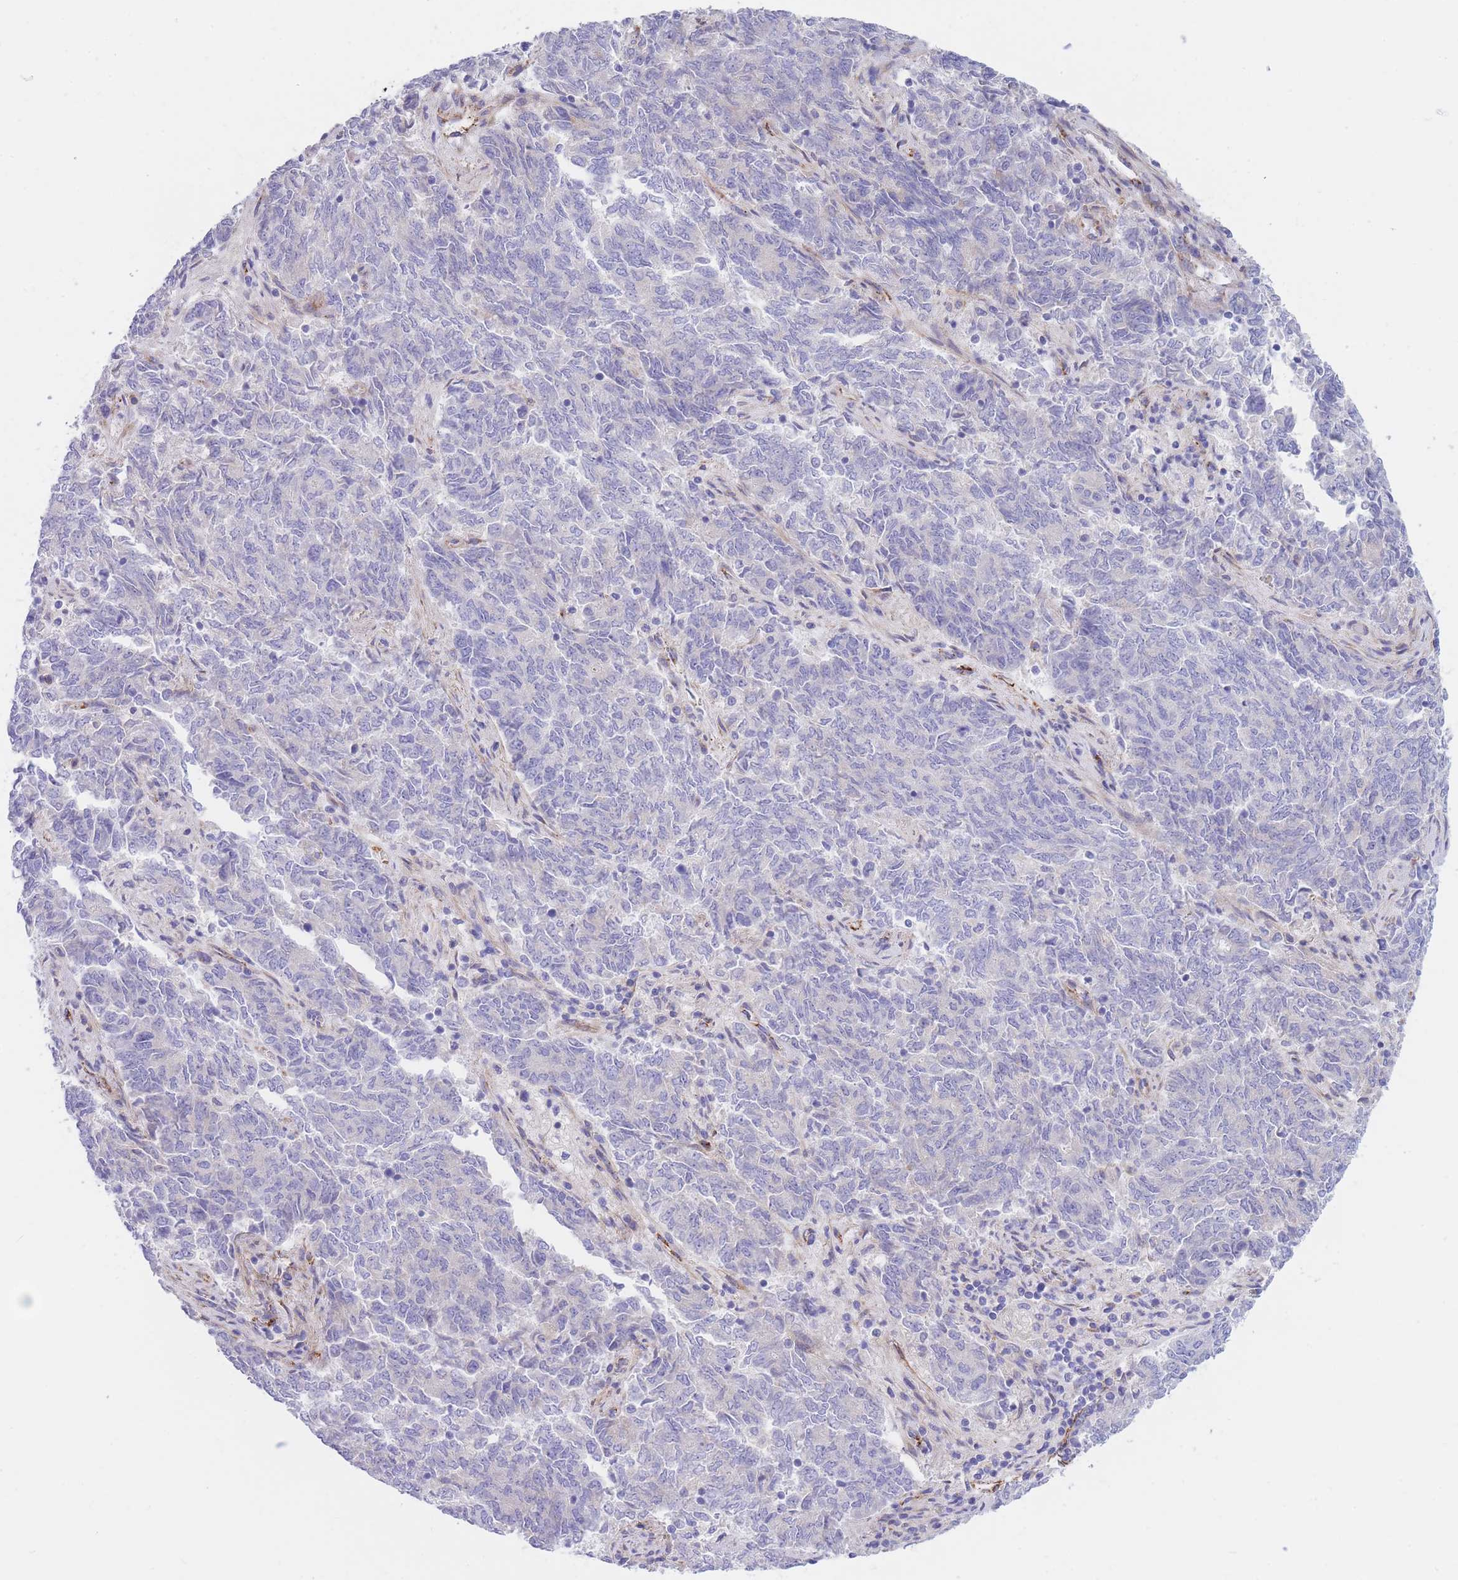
{"staining": {"intensity": "negative", "quantity": "none", "location": "none"}, "tissue": "endometrial cancer", "cell_type": "Tumor cells", "image_type": "cancer", "snomed": [{"axis": "morphology", "description": "Adenocarcinoma, NOS"}, {"axis": "topography", "description": "Endometrium"}], "caption": "A micrograph of endometrial cancer stained for a protein reveals no brown staining in tumor cells.", "gene": "DET1", "patient": {"sex": "female", "age": 80}}